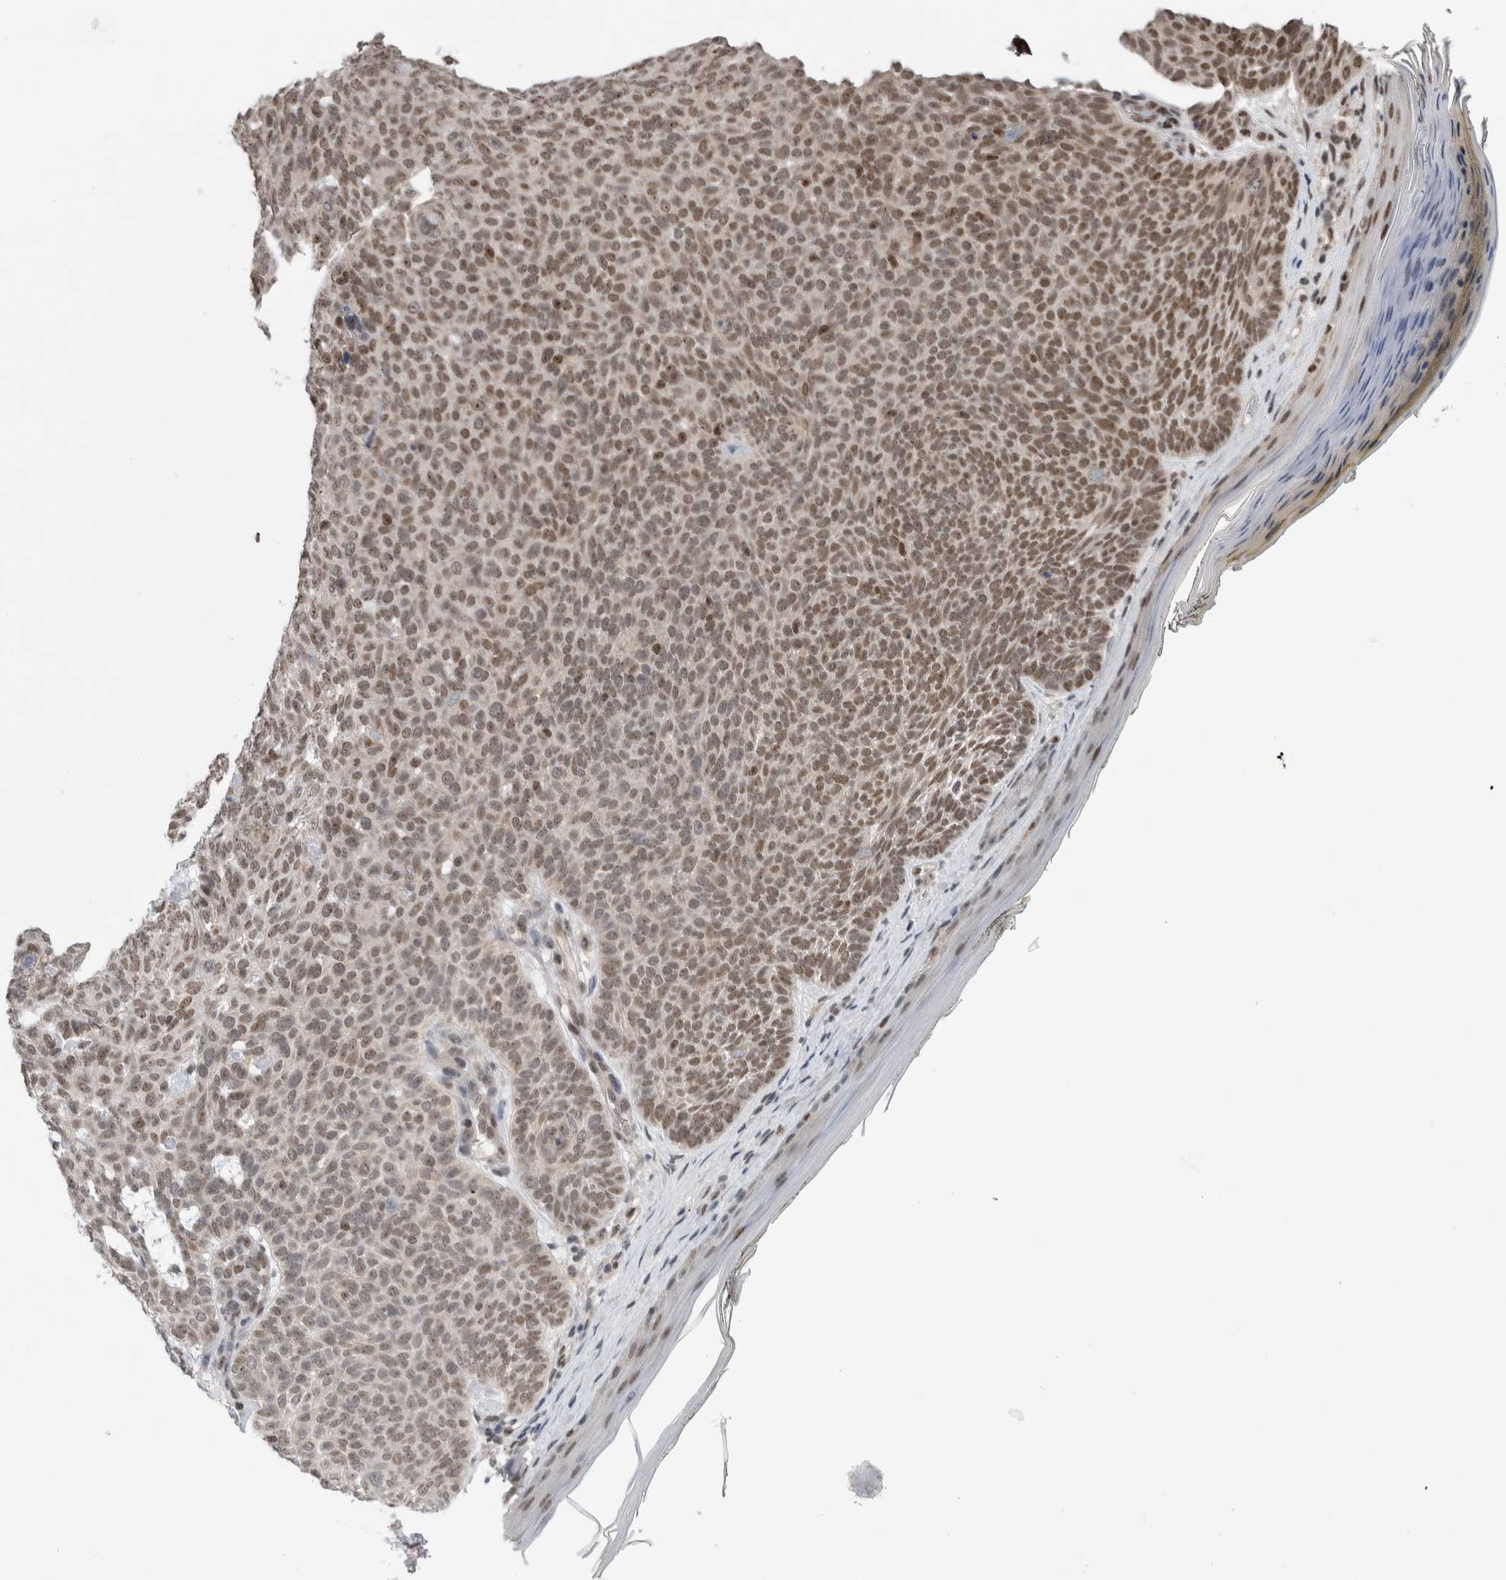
{"staining": {"intensity": "strong", "quantity": "25%-75%", "location": "nuclear"}, "tissue": "skin cancer", "cell_type": "Tumor cells", "image_type": "cancer", "snomed": [{"axis": "morphology", "description": "Basal cell carcinoma"}, {"axis": "topography", "description": "Skin"}], "caption": "A histopathology image of human skin basal cell carcinoma stained for a protein demonstrates strong nuclear brown staining in tumor cells.", "gene": "TAX1BP1", "patient": {"sex": "male", "age": 61}}